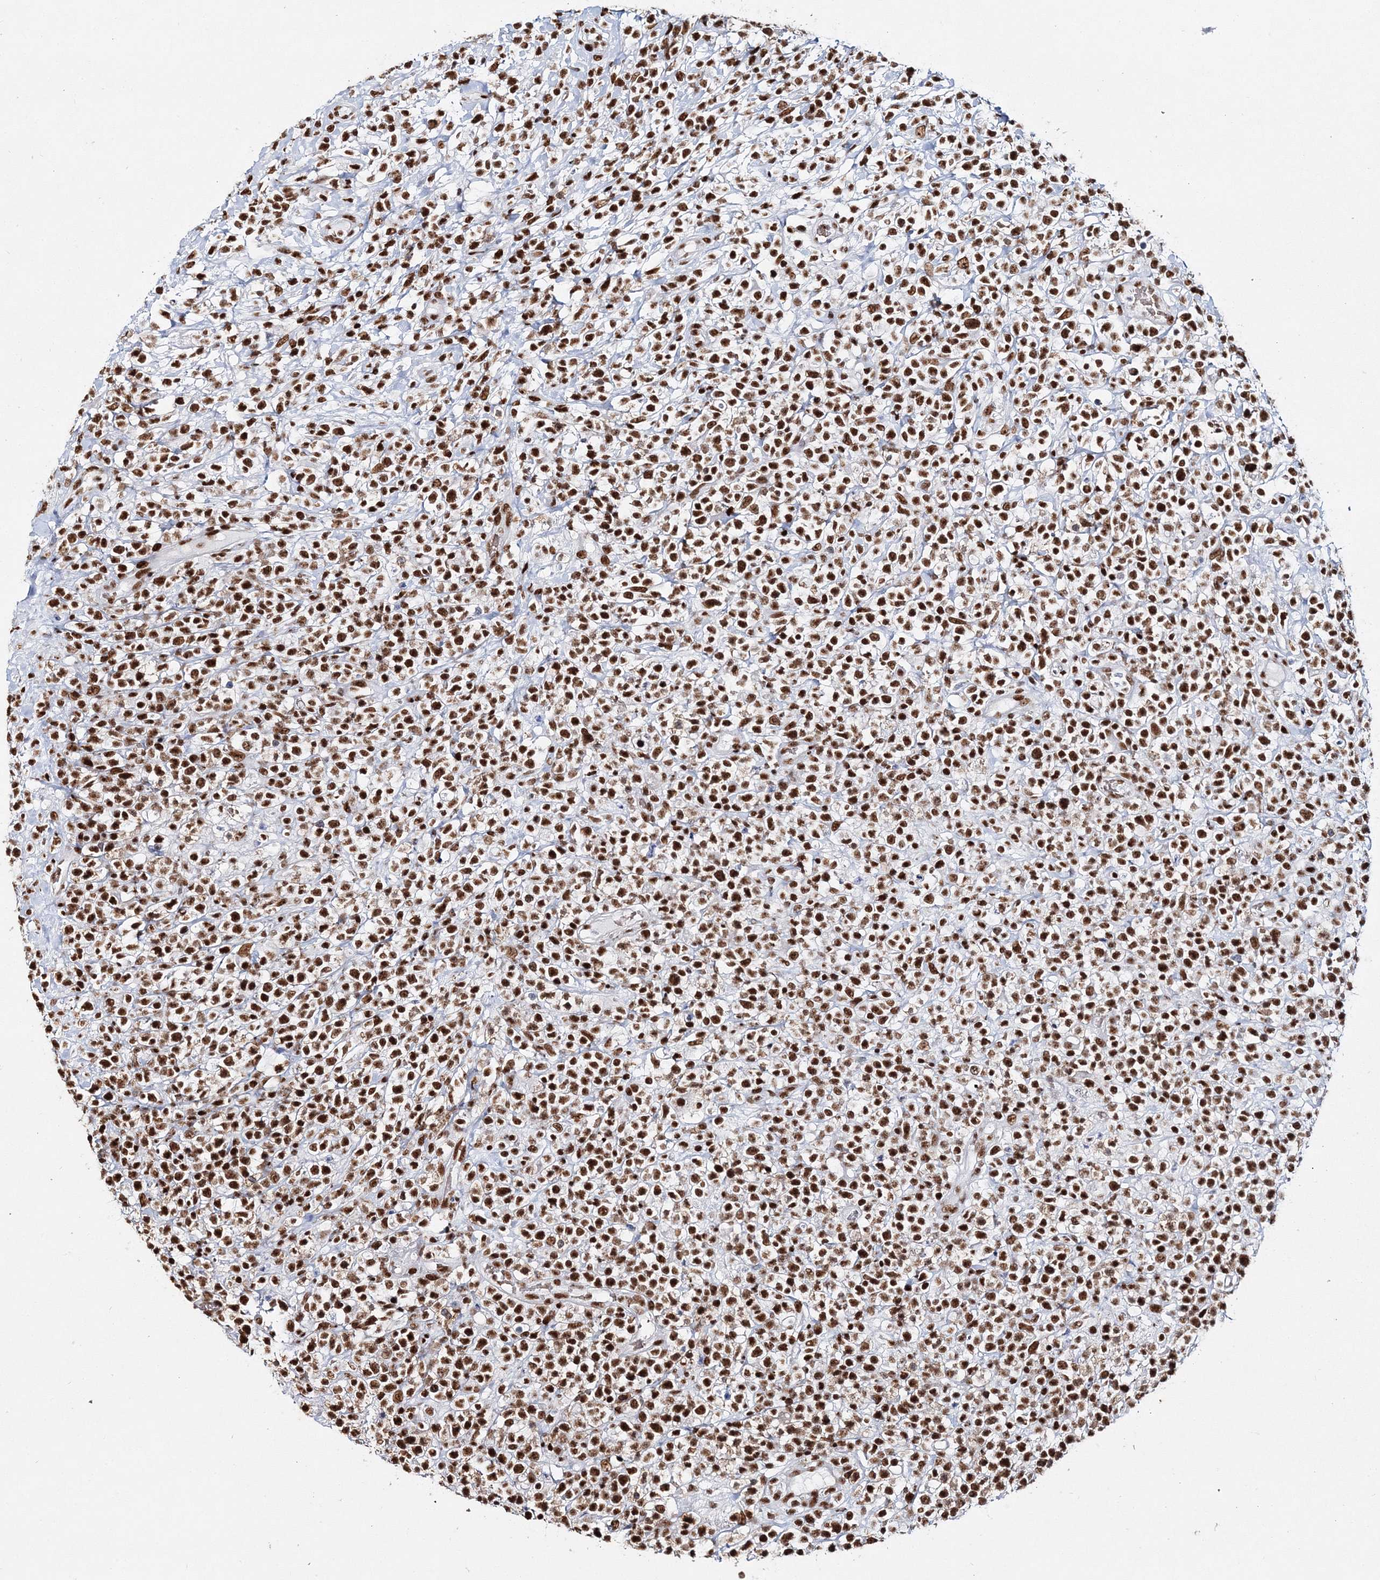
{"staining": {"intensity": "strong", "quantity": ">75%", "location": "nuclear"}, "tissue": "lymphoma", "cell_type": "Tumor cells", "image_type": "cancer", "snomed": [{"axis": "morphology", "description": "Malignant lymphoma, non-Hodgkin's type, High grade"}, {"axis": "topography", "description": "Colon"}], "caption": "Protein expression analysis of human lymphoma reveals strong nuclear positivity in about >75% of tumor cells.", "gene": "QRICH1", "patient": {"sex": "female", "age": 53}}